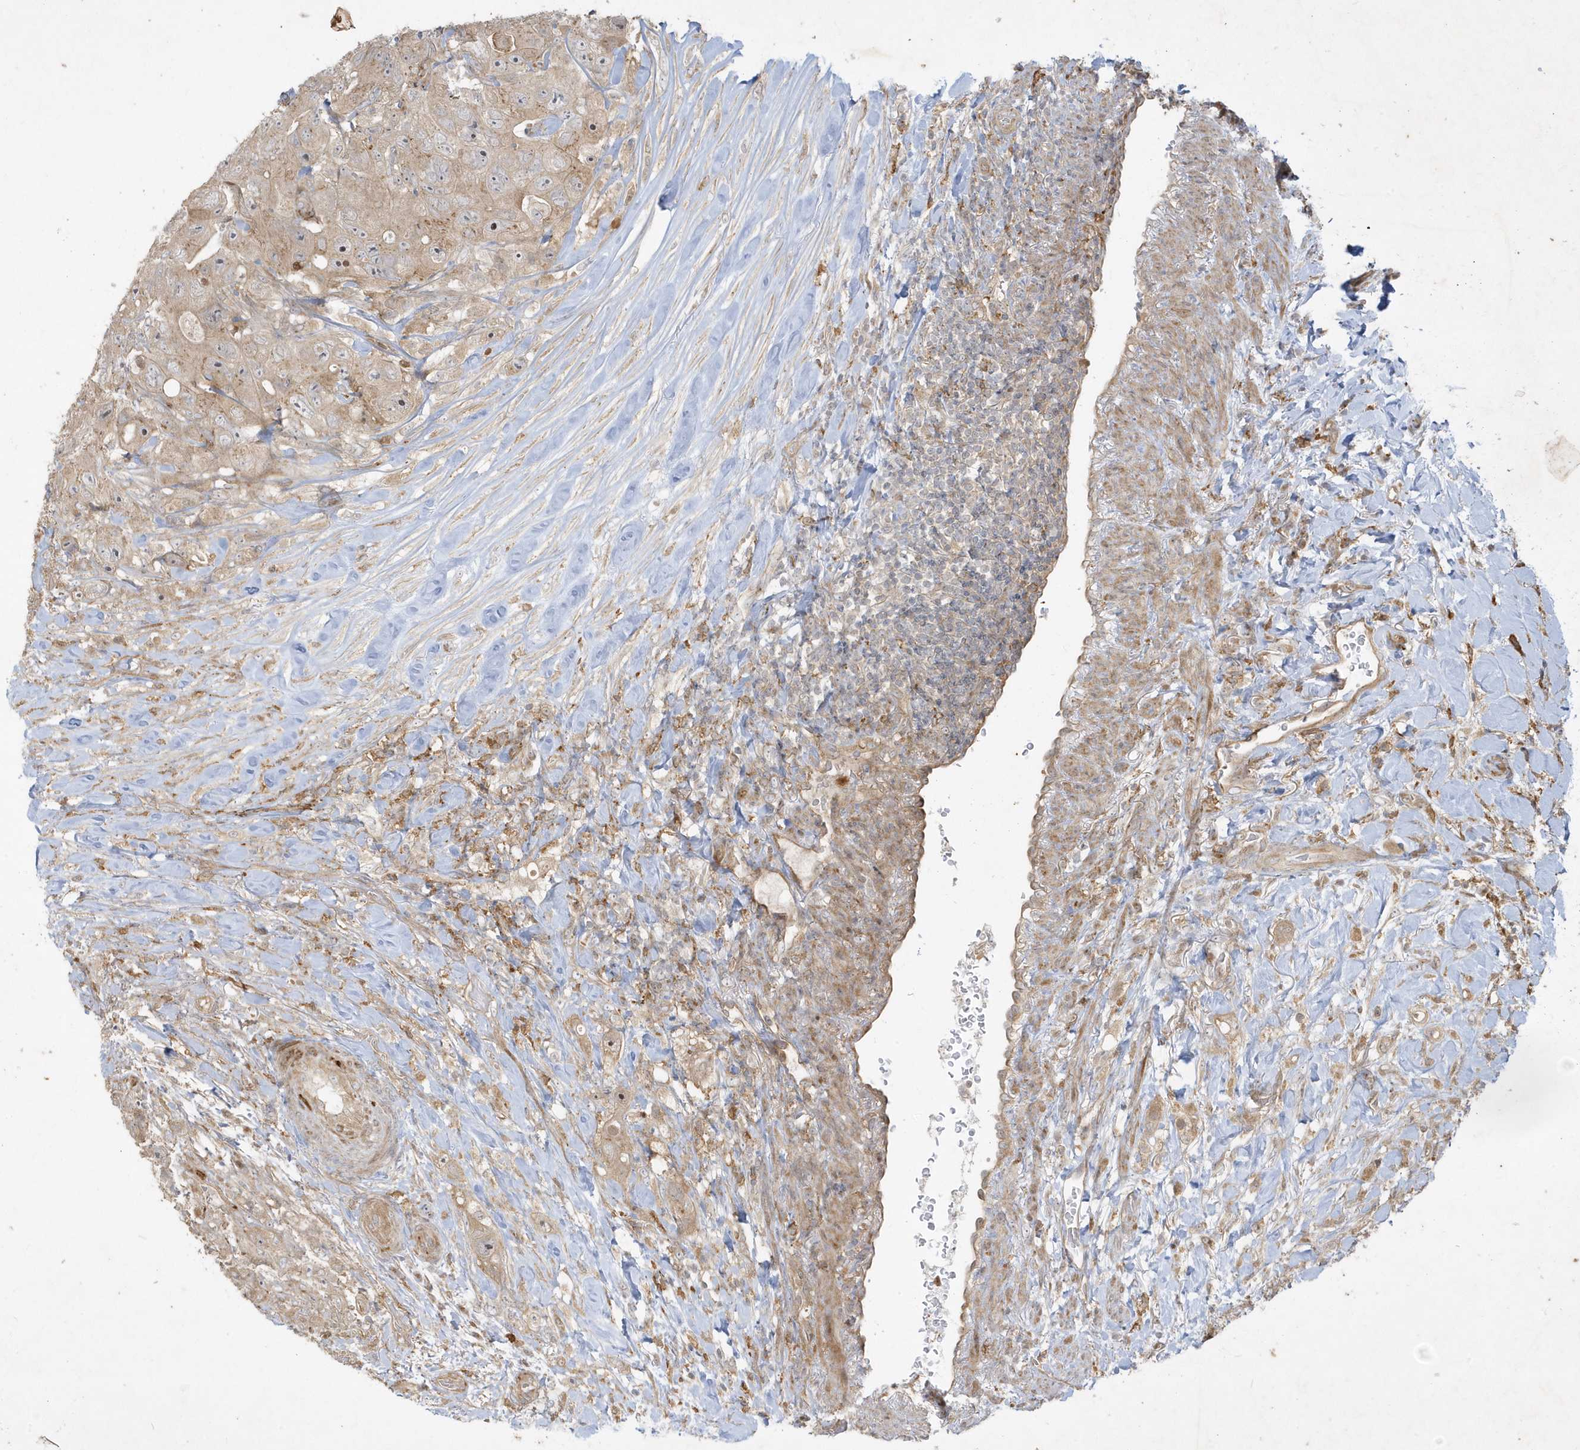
{"staining": {"intensity": "weak", "quantity": "25%-75%", "location": "cytoplasmic/membranous"}, "tissue": "colorectal cancer", "cell_type": "Tumor cells", "image_type": "cancer", "snomed": [{"axis": "morphology", "description": "Adenocarcinoma, NOS"}, {"axis": "topography", "description": "Colon"}], "caption": "About 25%-75% of tumor cells in human colorectal cancer (adenocarcinoma) demonstrate weak cytoplasmic/membranous protein positivity as visualized by brown immunohistochemical staining.", "gene": "IFT57", "patient": {"sex": "female", "age": 46}}